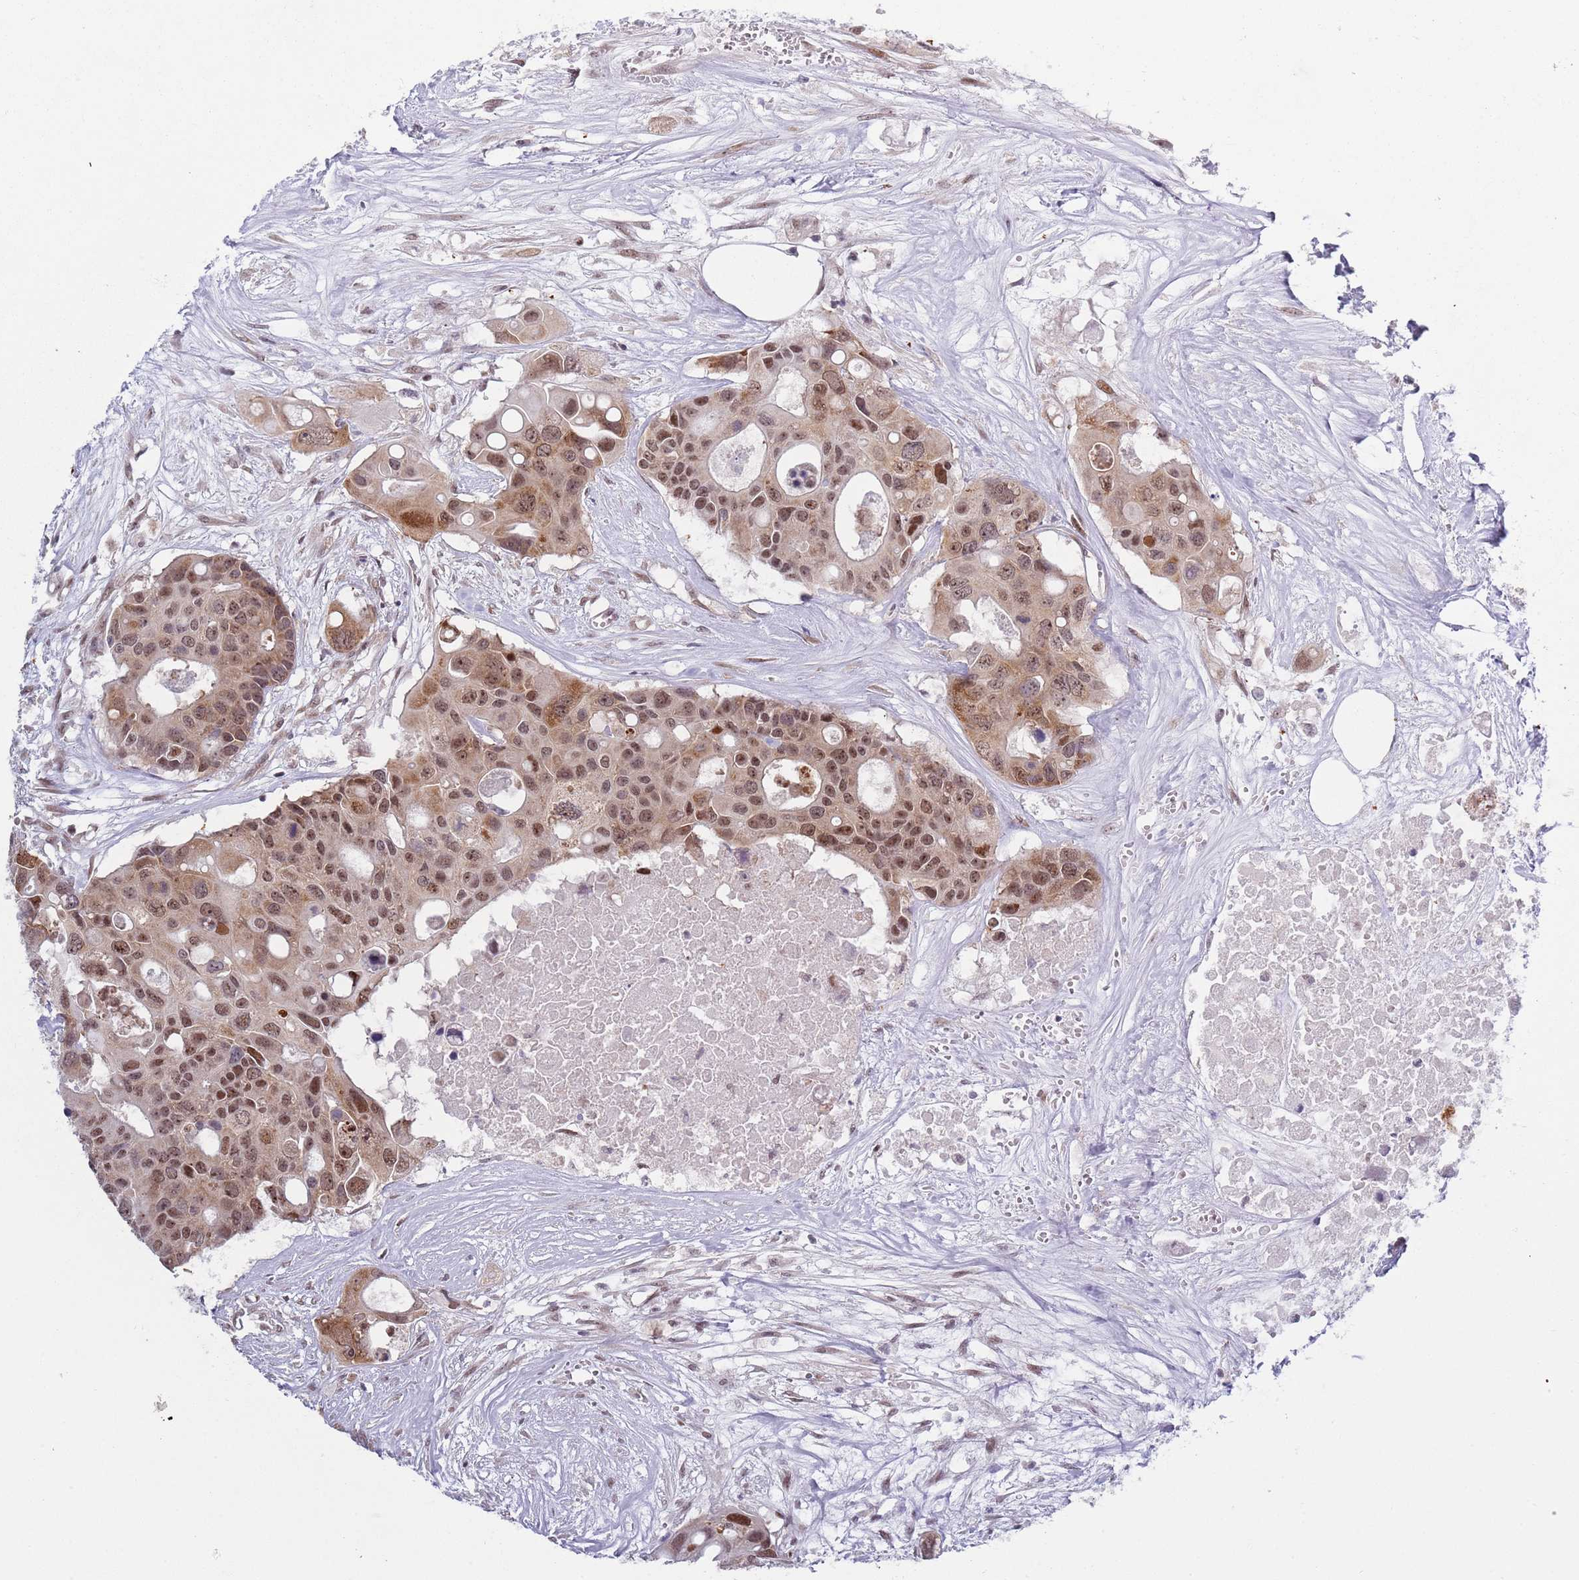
{"staining": {"intensity": "moderate", "quantity": ">75%", "location": "cytoplasmic/membranous,nuclear"}, "tissue": "colorectal cancer", "cell_type": "Tumor cells", "image_type": "cancer", "snomed": [{"axis": "morphology", "description": "Adenocarcinoma, NOS"}, {"axis": "topography", "description": "Colon"}], "caption": "Protein expression analysis of human colorectal cancer (adenocarcinoma) reveals moderate cytoplasmic/membranous and nuclear staining in about >75% of tumor cells.", "gene": "SLC25A32", "patient": {"sex": "male", "age": 77}}